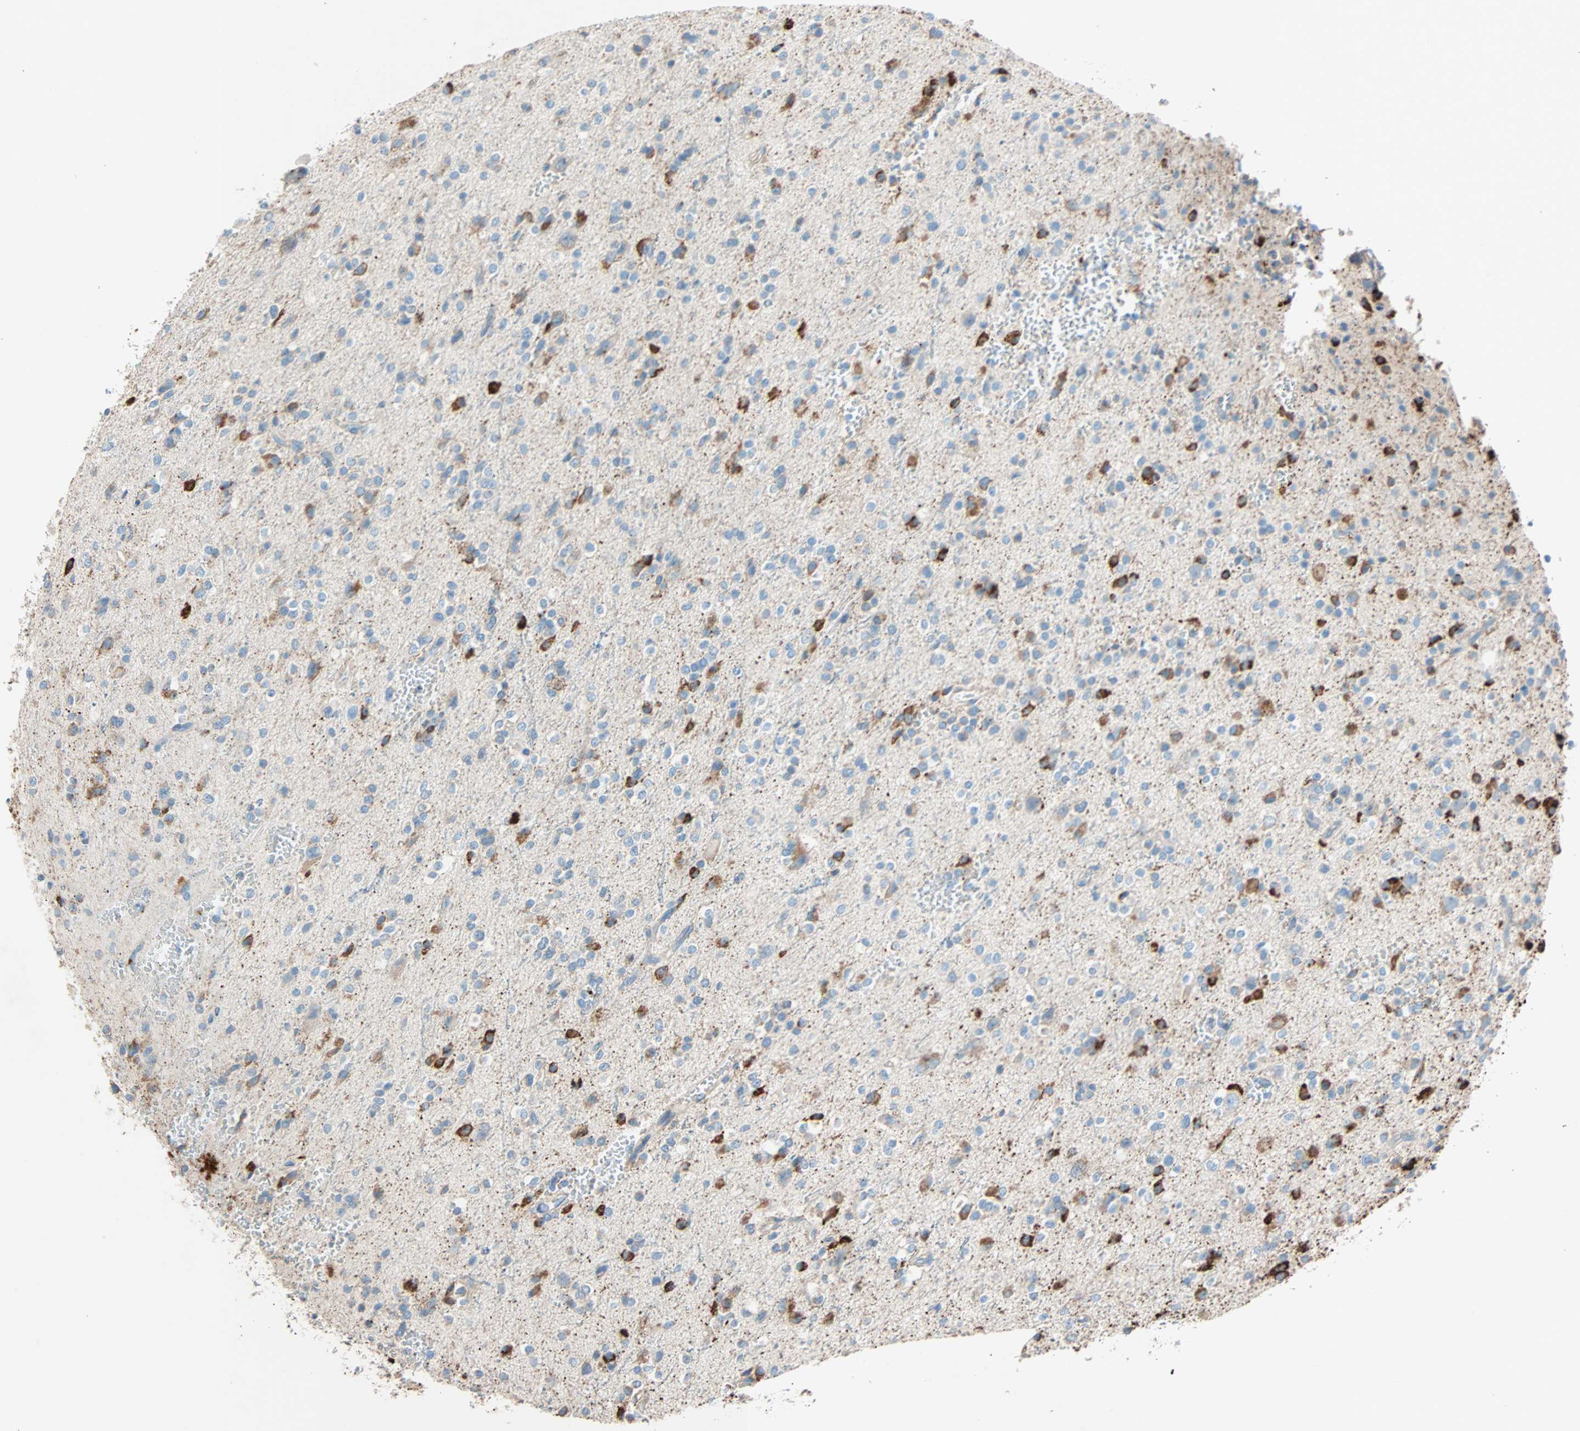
{"staining": {"intensity": "strong", "quantity": "25%-75%", "location": "cytoplasmic/membranous"}, "tissue": "glioma", "cell_type": "Tumor cells", "image_type": "cancer", "snomed": [{"axis": "morphology", "description": "Glioma, malignant, High grade"}, {"axis": "topography", "description": "Brain"}], "caption": "Strong cytoplasmic/membranous expression is appreciated in about 25%-75% of tumor cells in malignant high-grade glioma. Immunohistochemistry (ihc) stains the protein of interest in brown and the nuclei are stained blue.", "gene": "LY6G6F", "patient": {"sex": "male", "age": 47}}